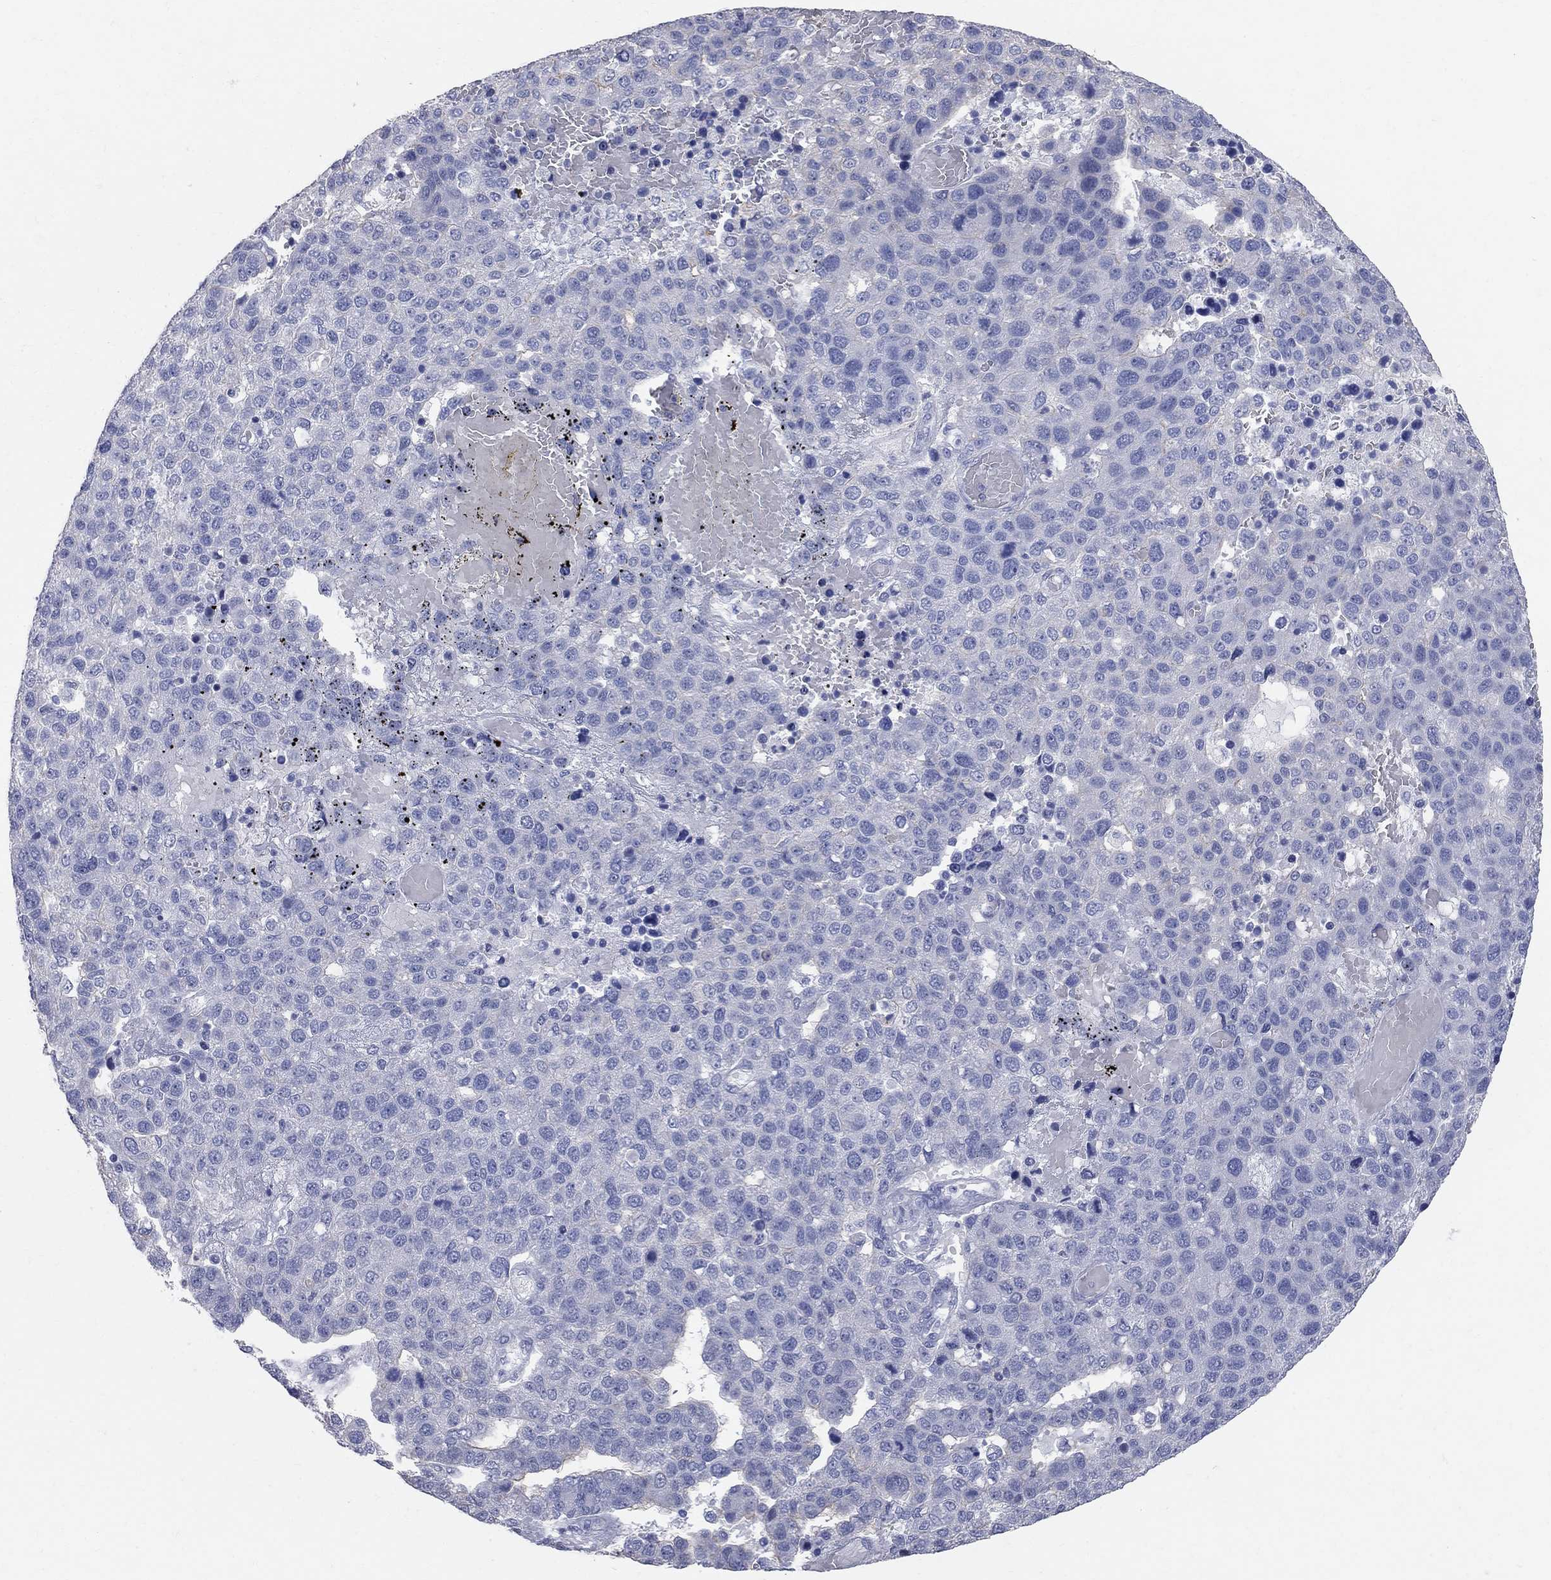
{"staining": {"intensity": "weak", "quantity": "<25%", "location": "cytoplasmic/membranous"}, "tissue": "pancreatic cancer", "cell_type": "Tumor cells", "image_type": "cancer", "snomed": [{"axis": "morphology", "description": "Adenocarcinoma, NOS"}, {"axis": "topography", "description": "Pancreas"}], "caption": "A photomicrograph of human pancreatic cancer (adenocarcinoma) is negative for staining in tumor cells.", "gene": "AOX1", "patient": {"sex": "female", "age": 61}}